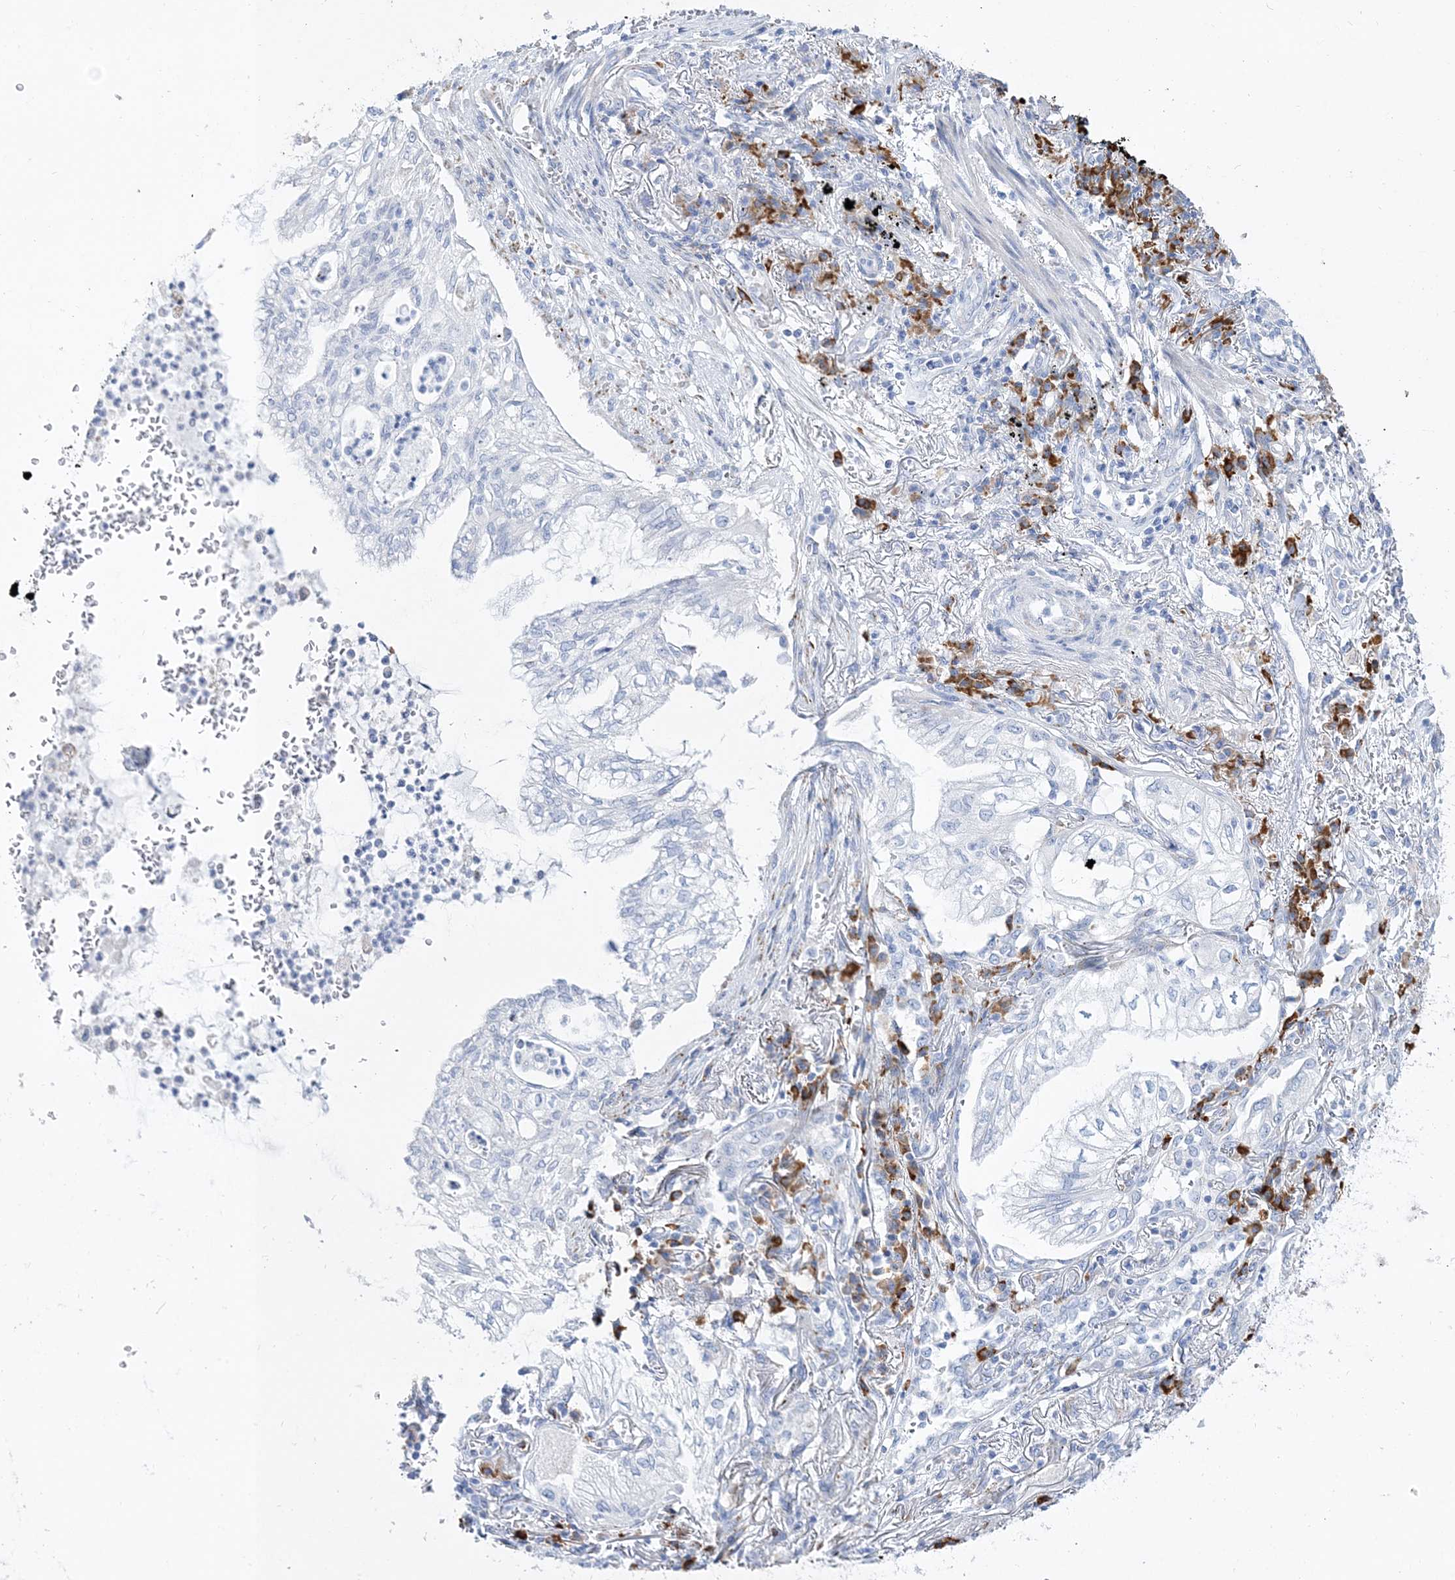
{"staining": {"intensity": "negative", "quantity": "none", "location": "none"}, "tissue": "lung cancer", "cell_type": "Tumor cells", "image_type": "cancer", "snomed": [{"axis": "morphology", "description": "Adenocarcinoma, NOS"}, {"axis": "topography", "description": "Lung"}], "caption": "IHC of human lung adenocarcinoma demonstrates no positivity in tumor cells.", "gene": "TSPYL6", "patient": {"sex": "female", "age": 70}}